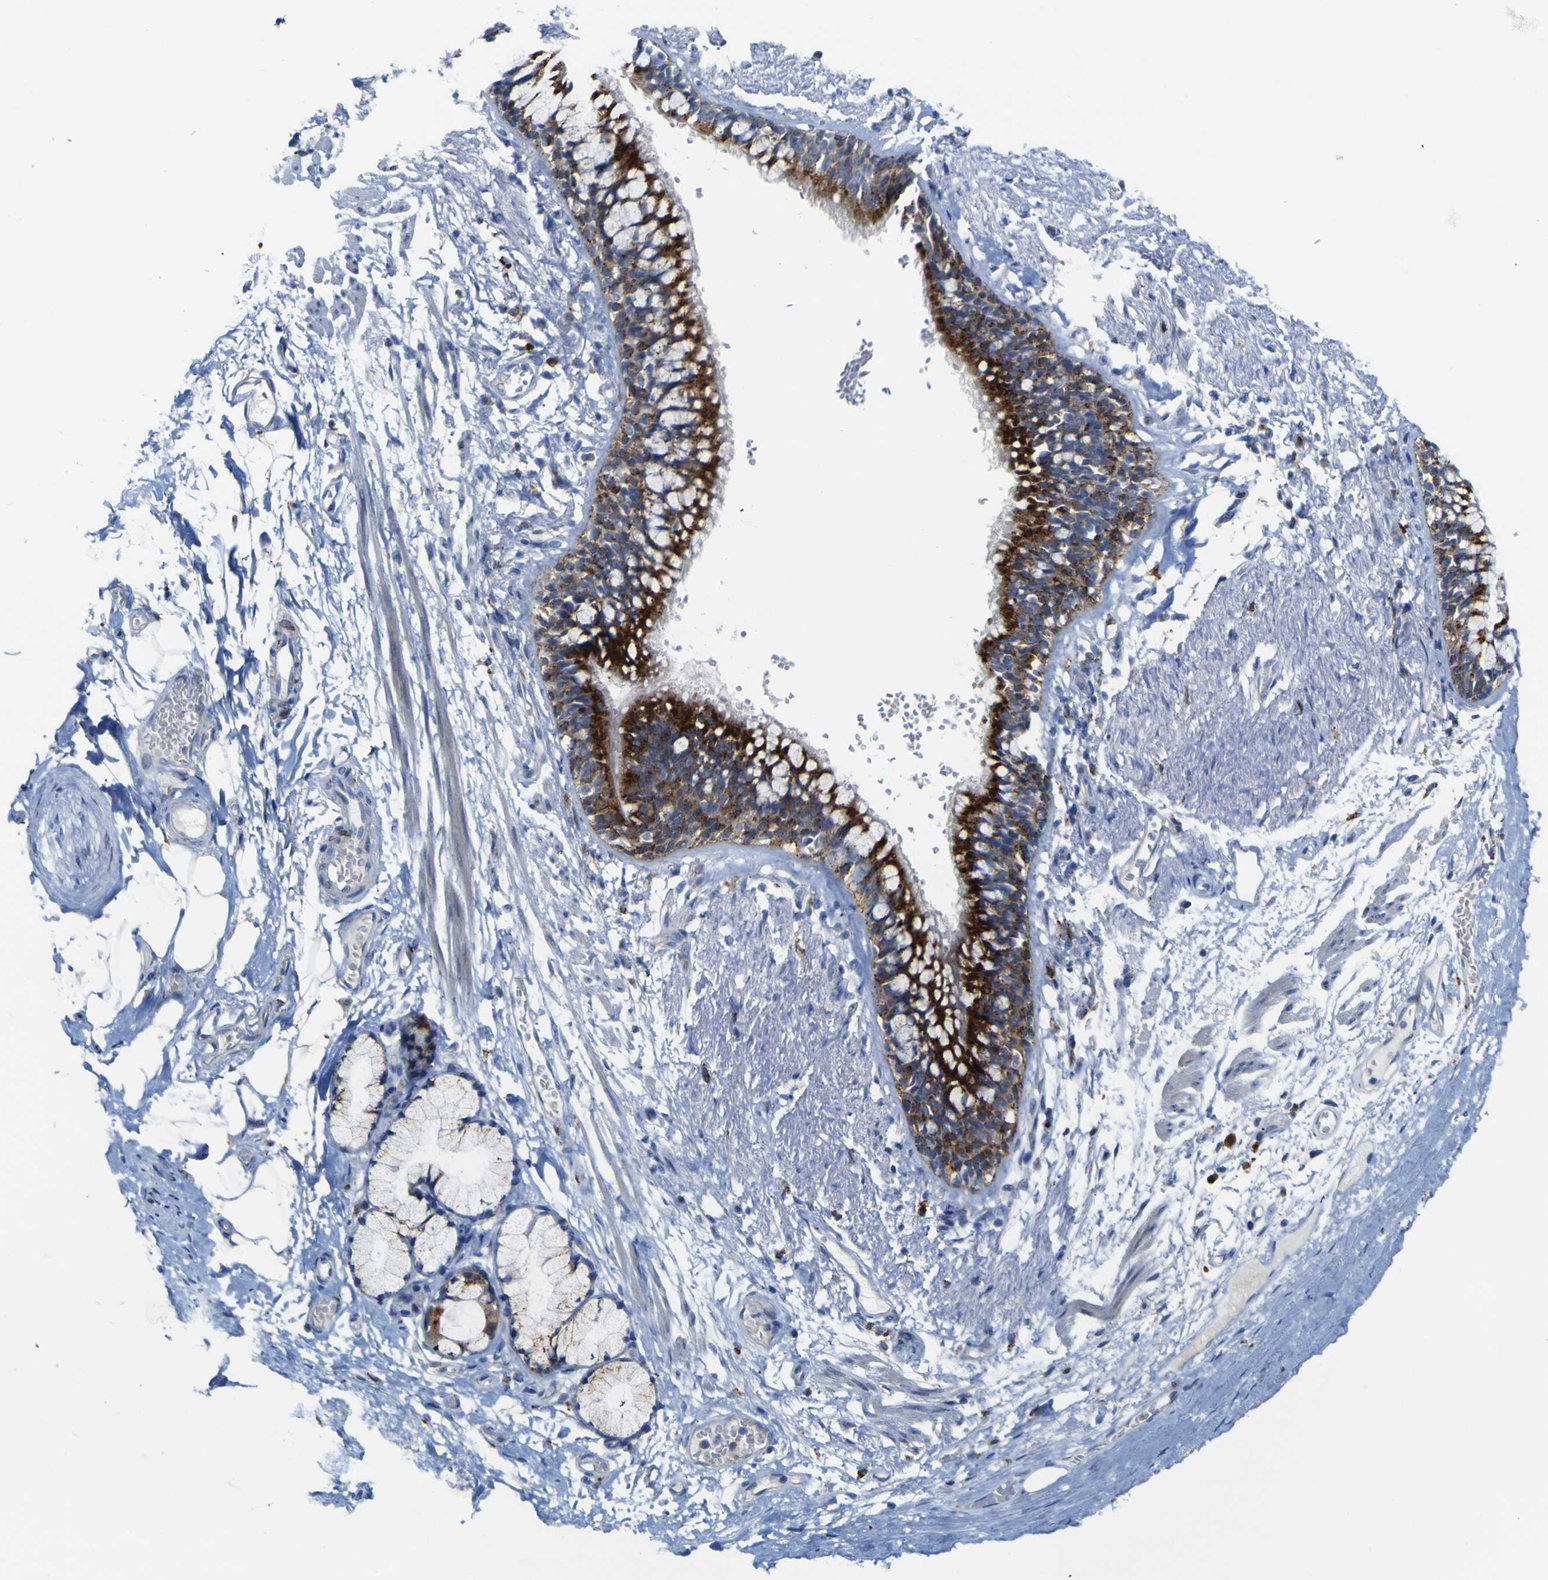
{"staining": {"intensity": "negative", "quantity": "none", "location": "none"}, "tissue": "adipose tissue", "cell_type": "Adipocytes", "image_type": "normal", "snomed": [{"axis": "morphology", "description": "Normal tissue, NOS"}, {"axis": "topography", "description": "Cartilage tissue"}, {"axis": "topography", "description": "Bronchus"}], "caption": "This is a image of immunohistochemistry (IHC) staining of unremarkable adipose tissue, which shows no staining in adipocytes. The staining is performed using DAB (3,3'-diaminobenzidine) brown chromogen with nuclei counter-stained in using hematoxylin.", "gene": "PTPRF", "patient": {"sex": "female", "age": 73}}